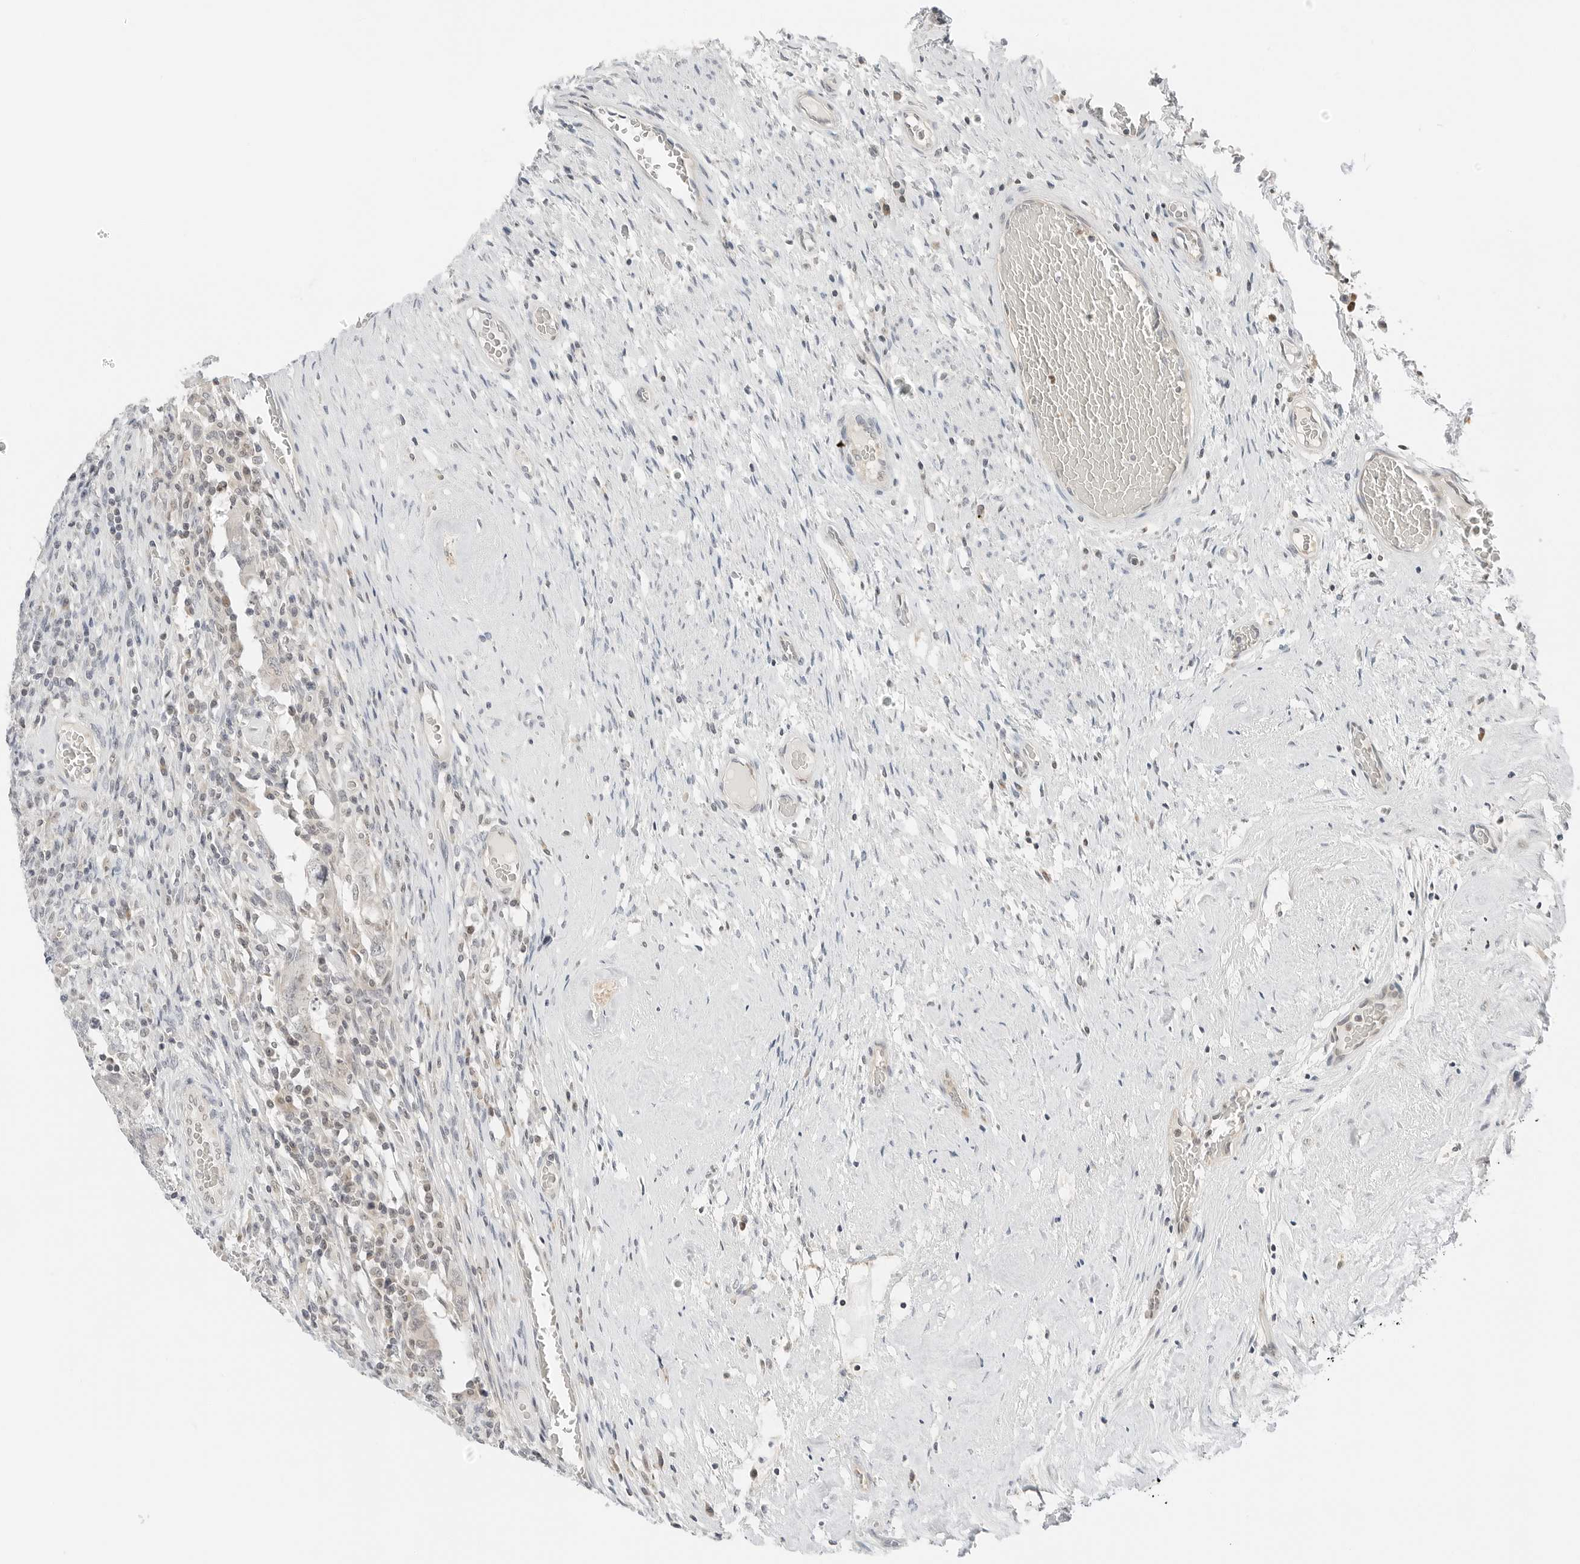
{"staining": {"intensity": "negative", "quantity": "none", "location": "none"}, "tissue": "testis cancer", "cell_type": "Tumor cells", "image_type": "cancer", "snomed": [{"axis": "morphology", "description": "Carcinoma, Embryonal, NOS"}, {"axis": "topography", "description": "Testis"}], "caption": "DAB (3,3'-diaminobenzidine) immunohistochemical staining of testis cancer displays no significant staining in tumor cells.", "gene": "IQCC", "patient": {"sex": "male", "age": 26}}